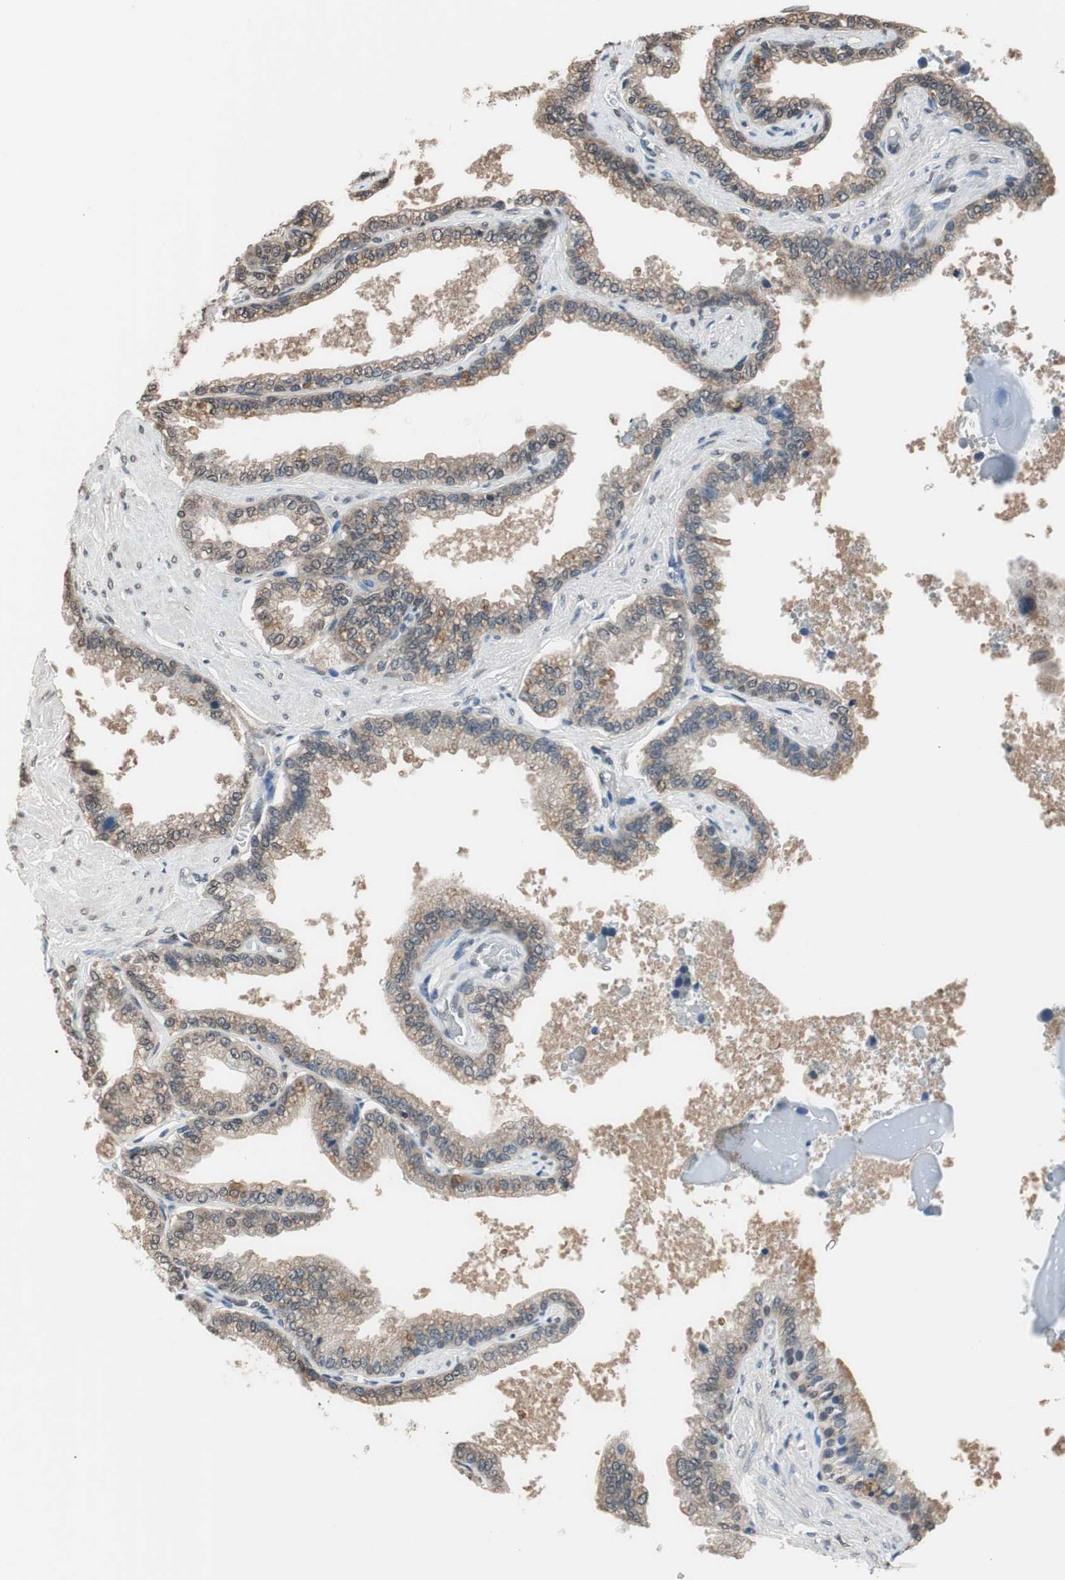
{"staining": {"intensity": "moderate", "quantity": ">75%", "location": "cytoplasmic/membranous"}, "tissue": "seminal vesicle", "cell_type": "Glandular cells", "image_type": "normal", "snomed": [{"axis": "morphology", "description": "Normal tissue, NOS"}, {"axis": "topography", "description": "Seminal veicle"}], "caption": "Protein analysis of unremarkable seminal vesicle exhibits moderate cytoplasmic/membranous staining in approximately >75% of glandular cells.", "gene": "GCLC", "patient": {"sex": "male", "age": 46}}